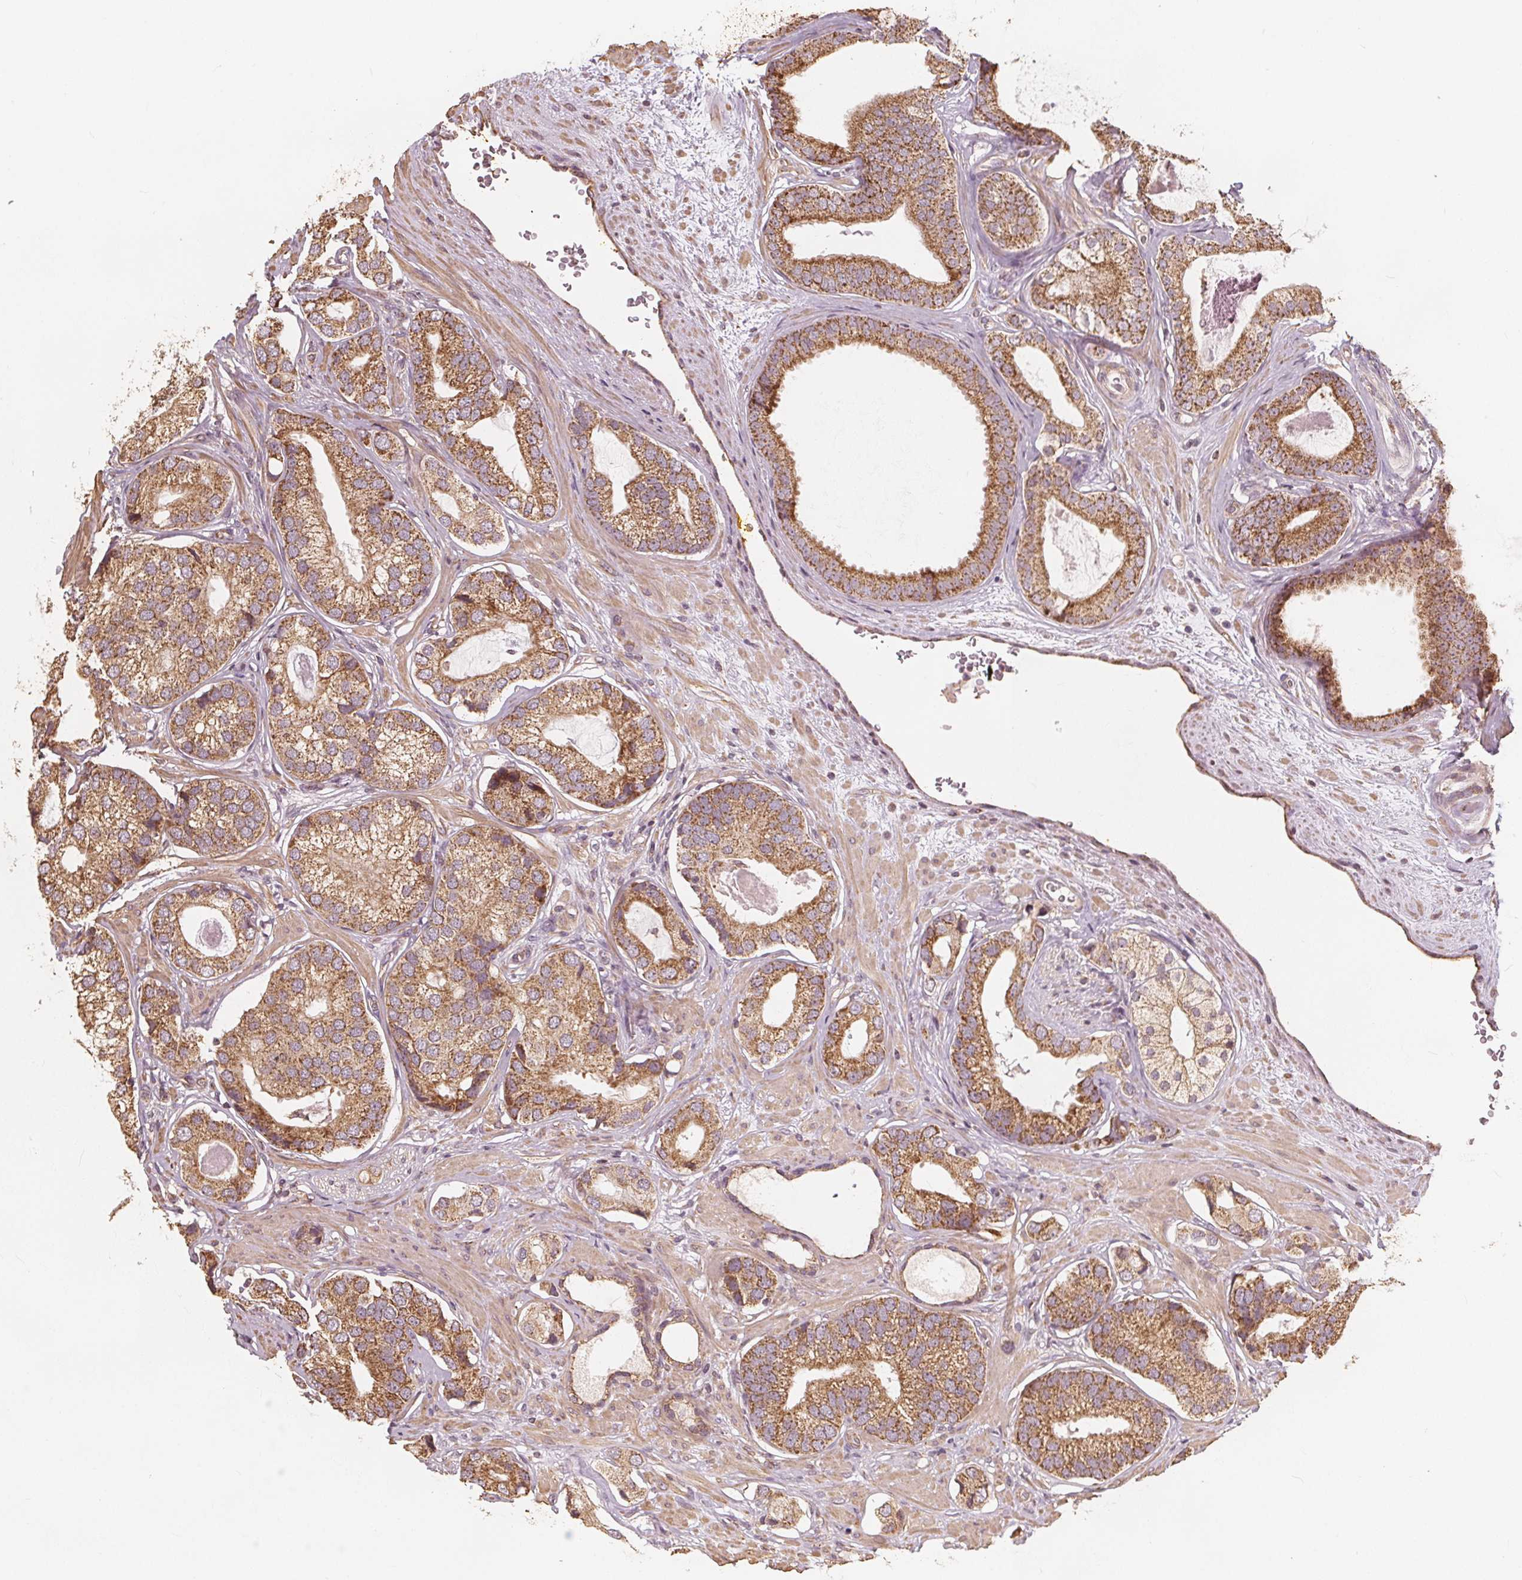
{"staining": {"intensity": "moderate", "quantity": ">75%", "location": "cytoplasmic/membranous"}, "tissue": "prostate cancer", "cell_type": "Tumor cells", "image_type": "cancer", "snomed": [{"axis": "morphology", "description": "Adenocarcinoma, Low grade"}, {"axis": "topography", "description": "Prostate"}], "caption": "Prostate cancer stained for a protein (brown) shows moderate cytoplasmic/membranous positive staining in approximately >75% of tumor cells.", "gene": "PEX26", "patient": {"sex": "male", "age": 61}}